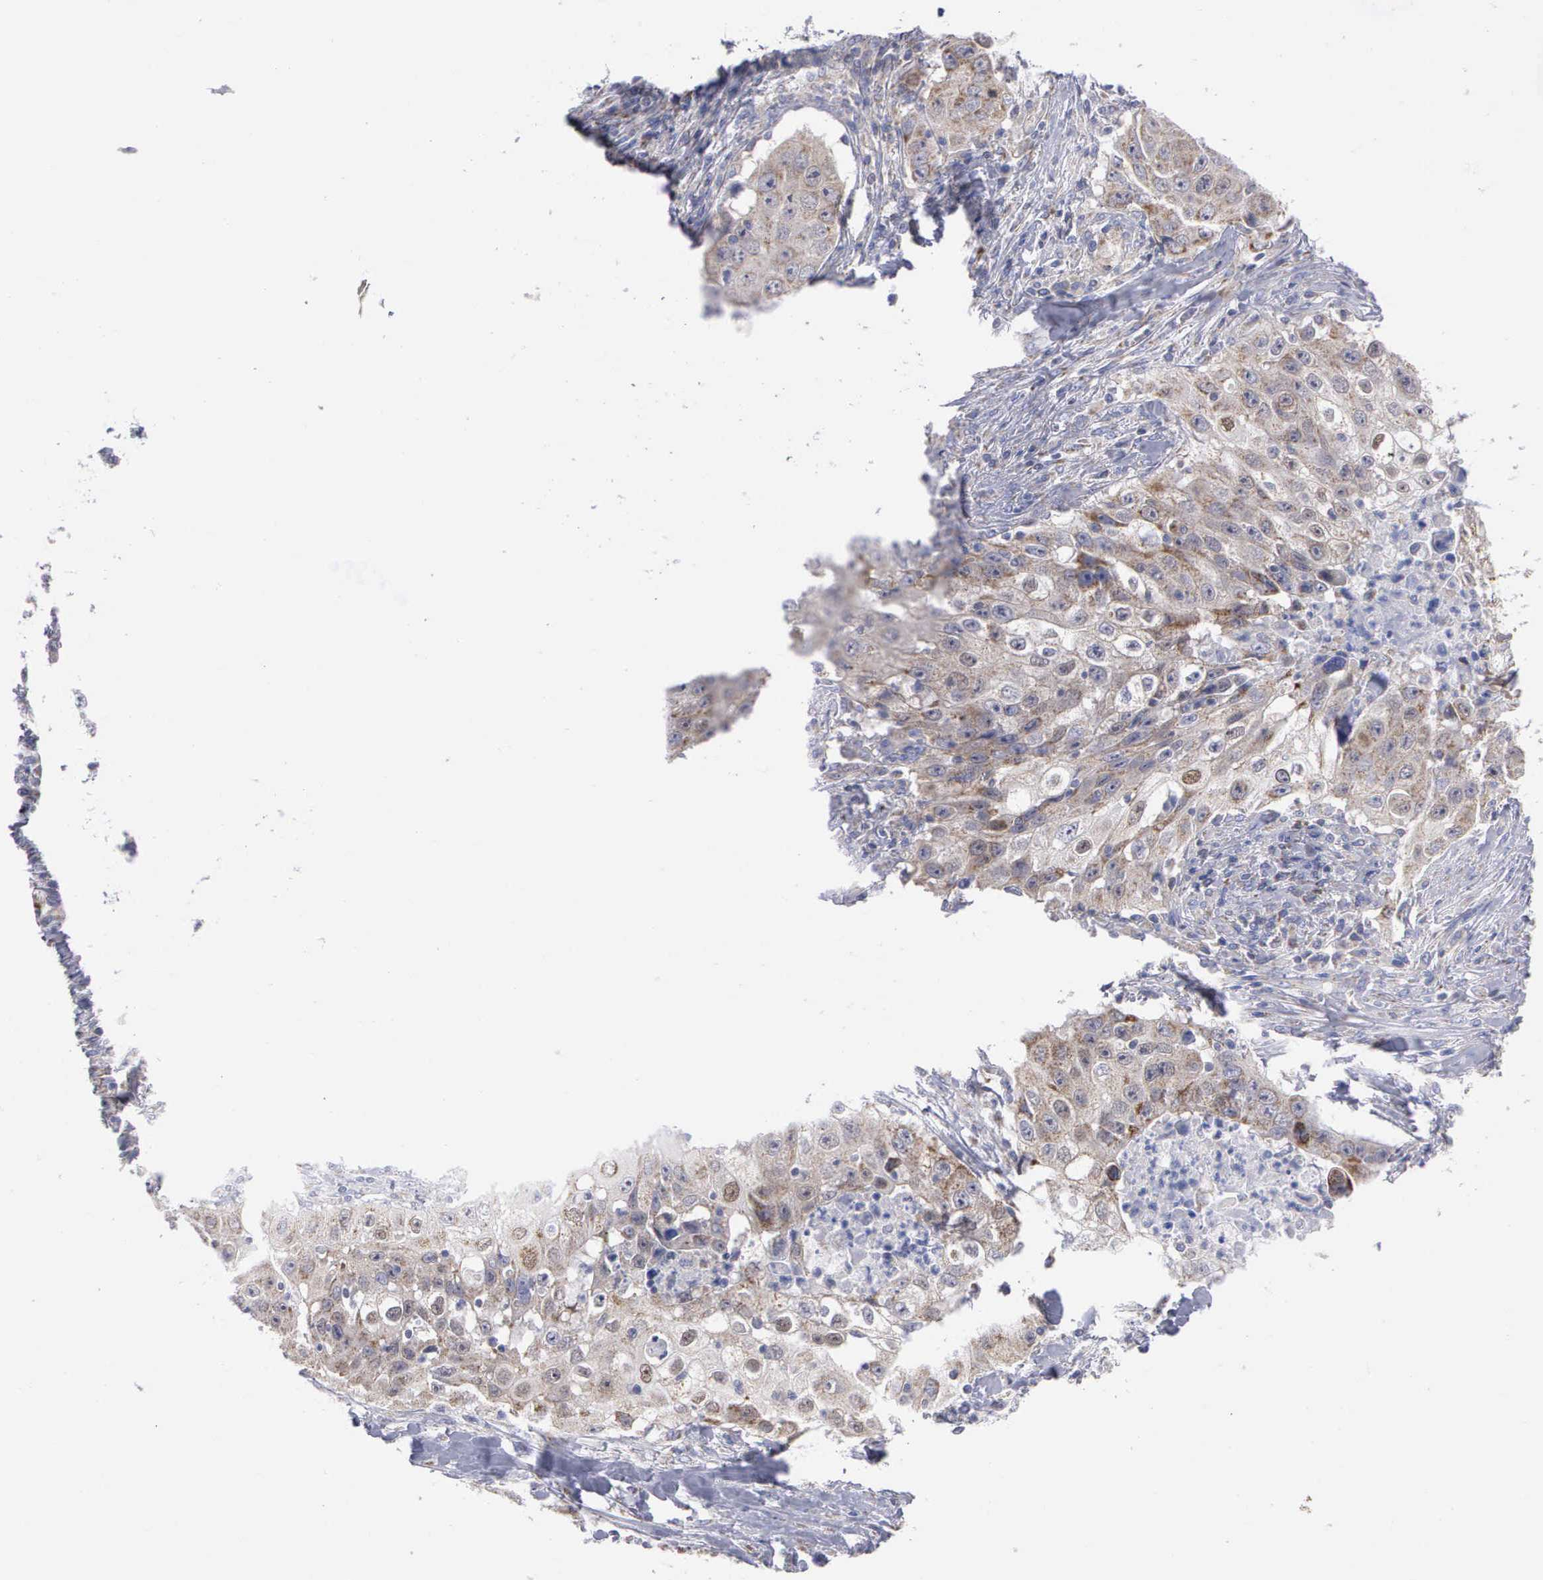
{"staining": {"intensity": "weak", "quantity": "25%-75%", "location": "cytoplasmic/membranous"}, "tissue": "lung cancer", "cell_type": "Tumor cells", "image_type": "cancer", "snomed": [{"axis": "morphology", "description": "Squamous cell carcinoma, NOS"}, {"axis": "topography", "description": "Lung"}], "caption": "This is a photomicrograph of immunohistochemistry staining of lung cancer (squamous cell carcinoma), which shows weak expression in the cytoplasmic/membranous of tumor cells.", "gene": "APOOL", "patient": {"sex": "male", "age": 64}}